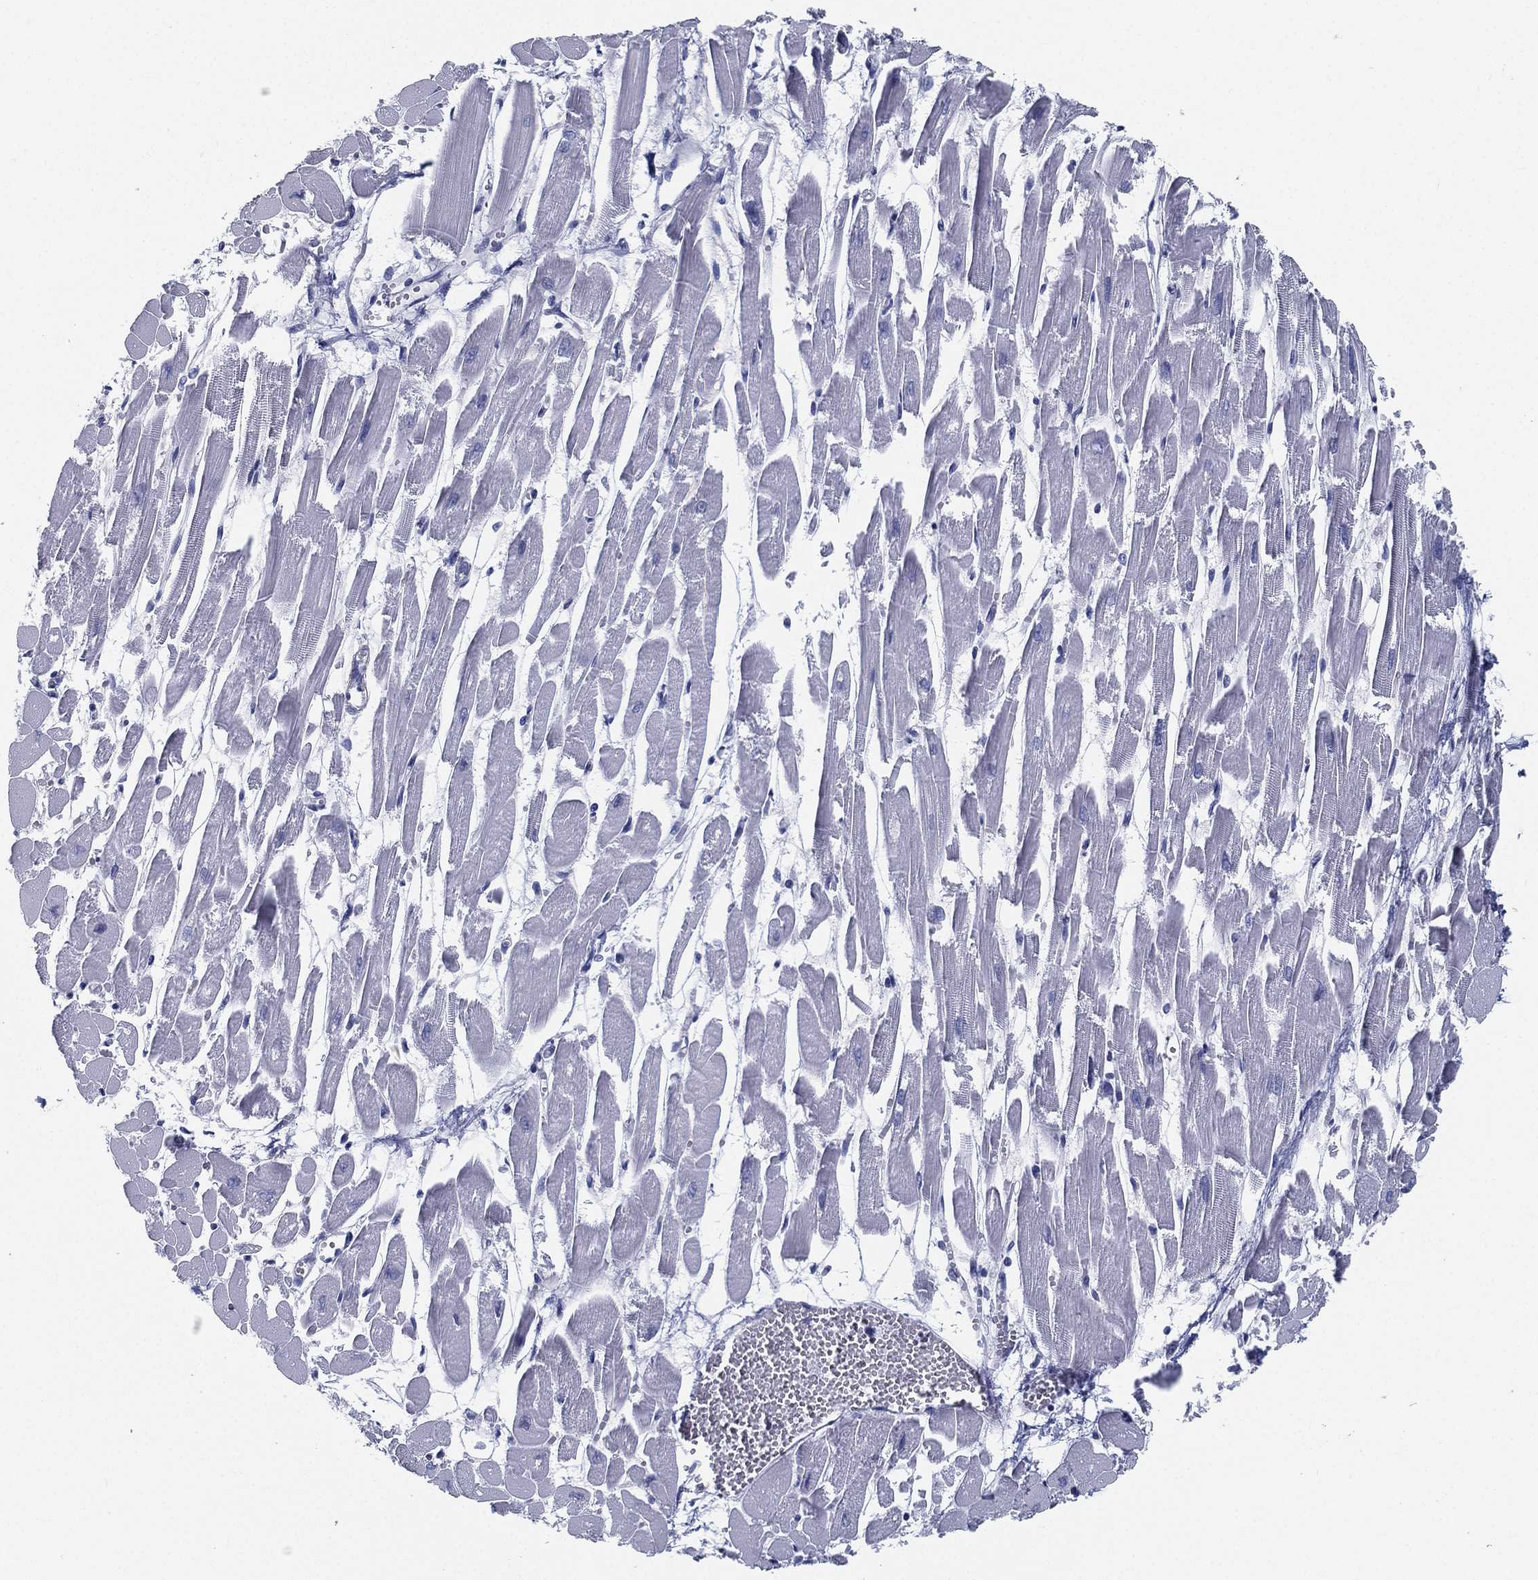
{"staining": {"intensity": "negative", "quantity": "none", "location": "none"}, "tissue": "heart muscle", "cell_type": "Cardiomyocytes", "image_type": "normal", "snomed": [{"axis": "morphology", "description": "Normal tissue, NOS"}, {"axis": "topography", "description": "Heart"}], "caption": "Micrograph shows no significant protein expression in cardiomyocytes of benign heart muscle. (DAB immunohistochemistry (IHC) visualized using brightfield microscopy, high magnification).", "gene": "ATP1B2", "patient": {"sex": "female", "age": 52}}